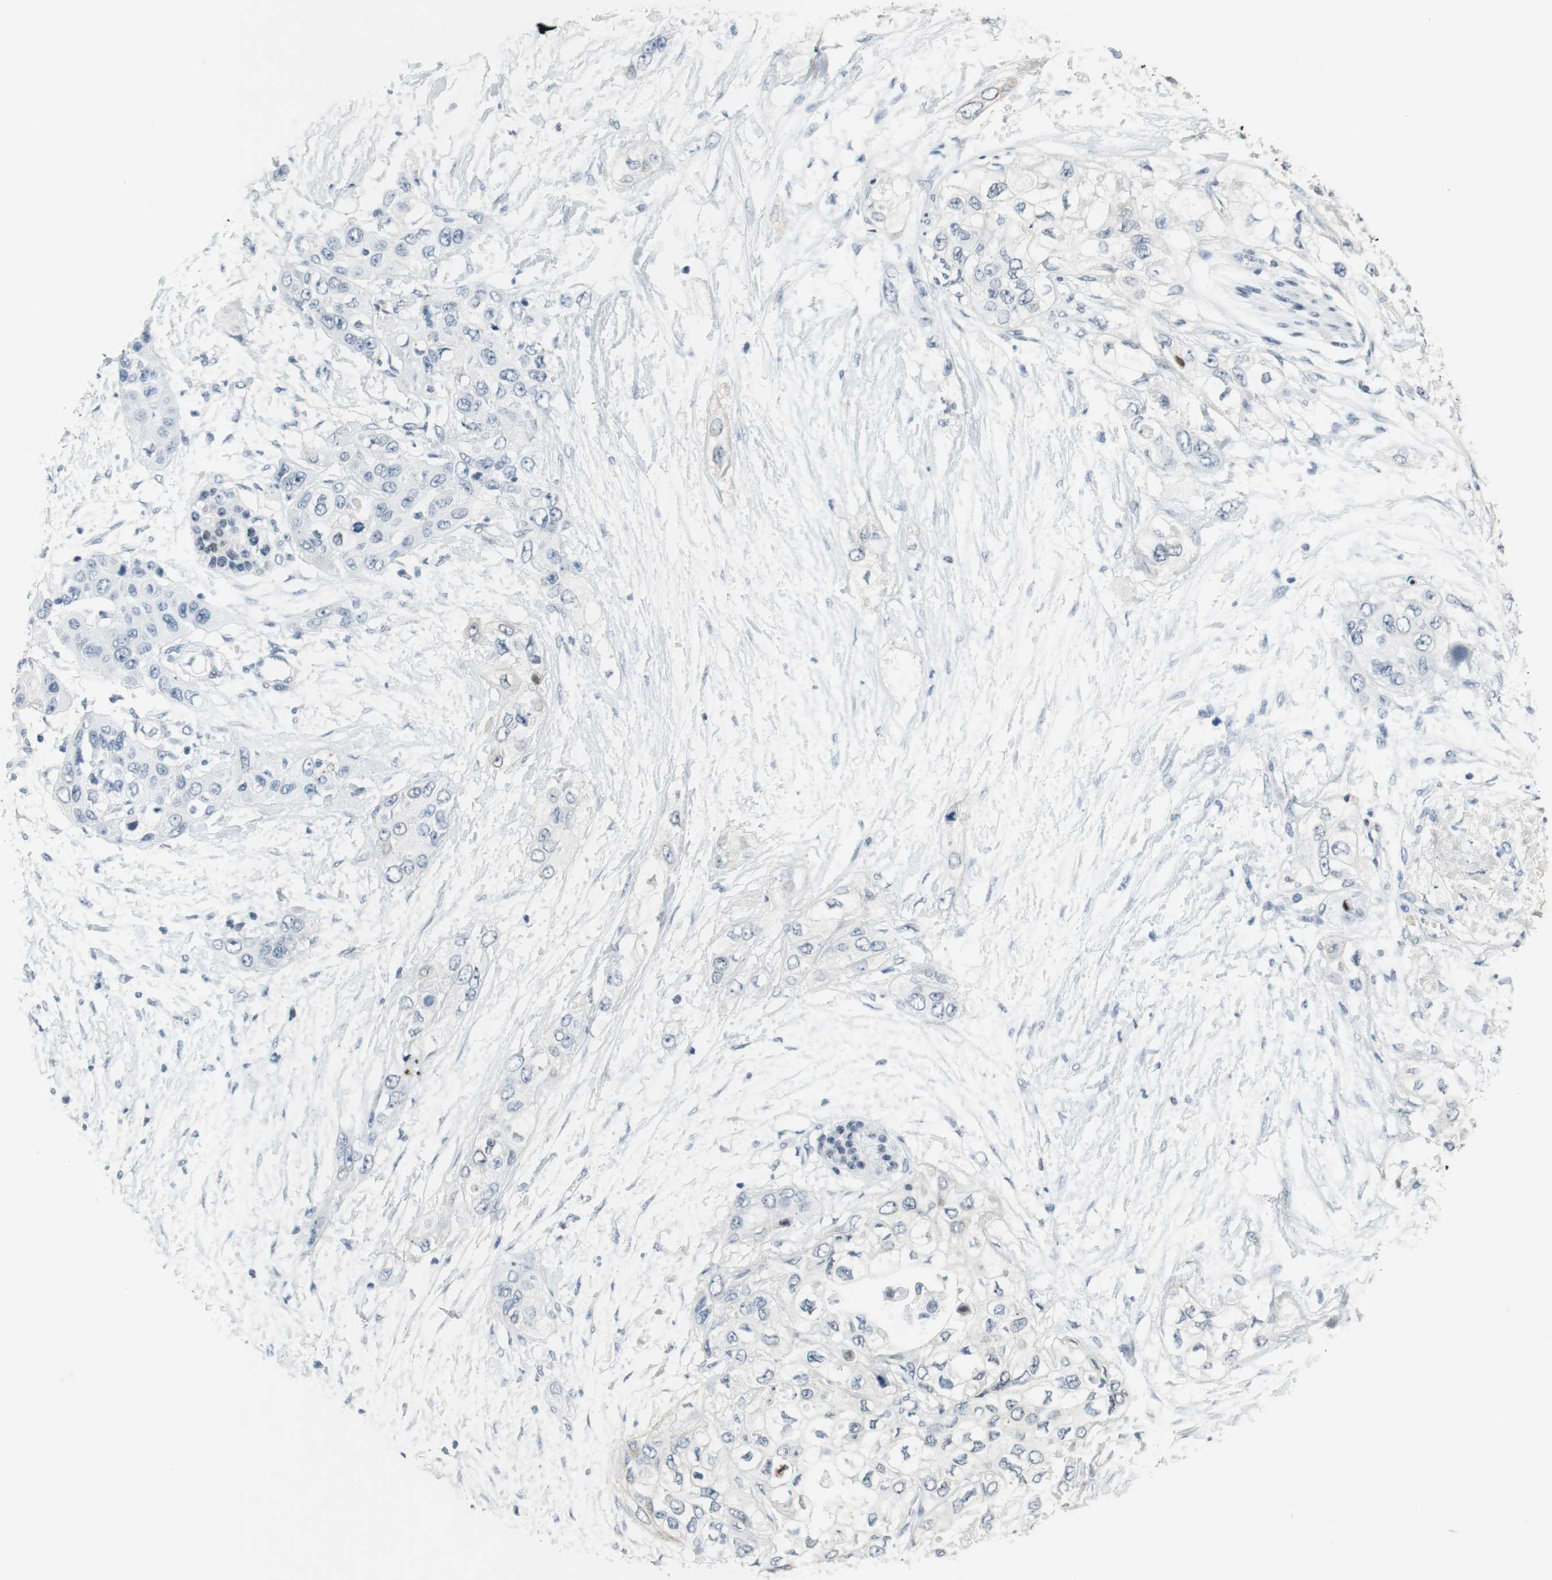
{"staining": {"intensity": "negative", "quantity": "none", "location": "none"}, "tissue": "pancreatic cancer", "cell_type": "Tumor cells", "image_type": "cancer", "snomed": [{"axis": "morphology", "description": "Adenocarcinoma, NOS"}, {"axis": "topography", "description": "Pancreas"}], "caption": "The photomicrograph reveals no significant staining in tumor cells of pancreatic adenocarcinoma.", "gene": "BMI1", "patient": {"sex": "female", "age": 70}}